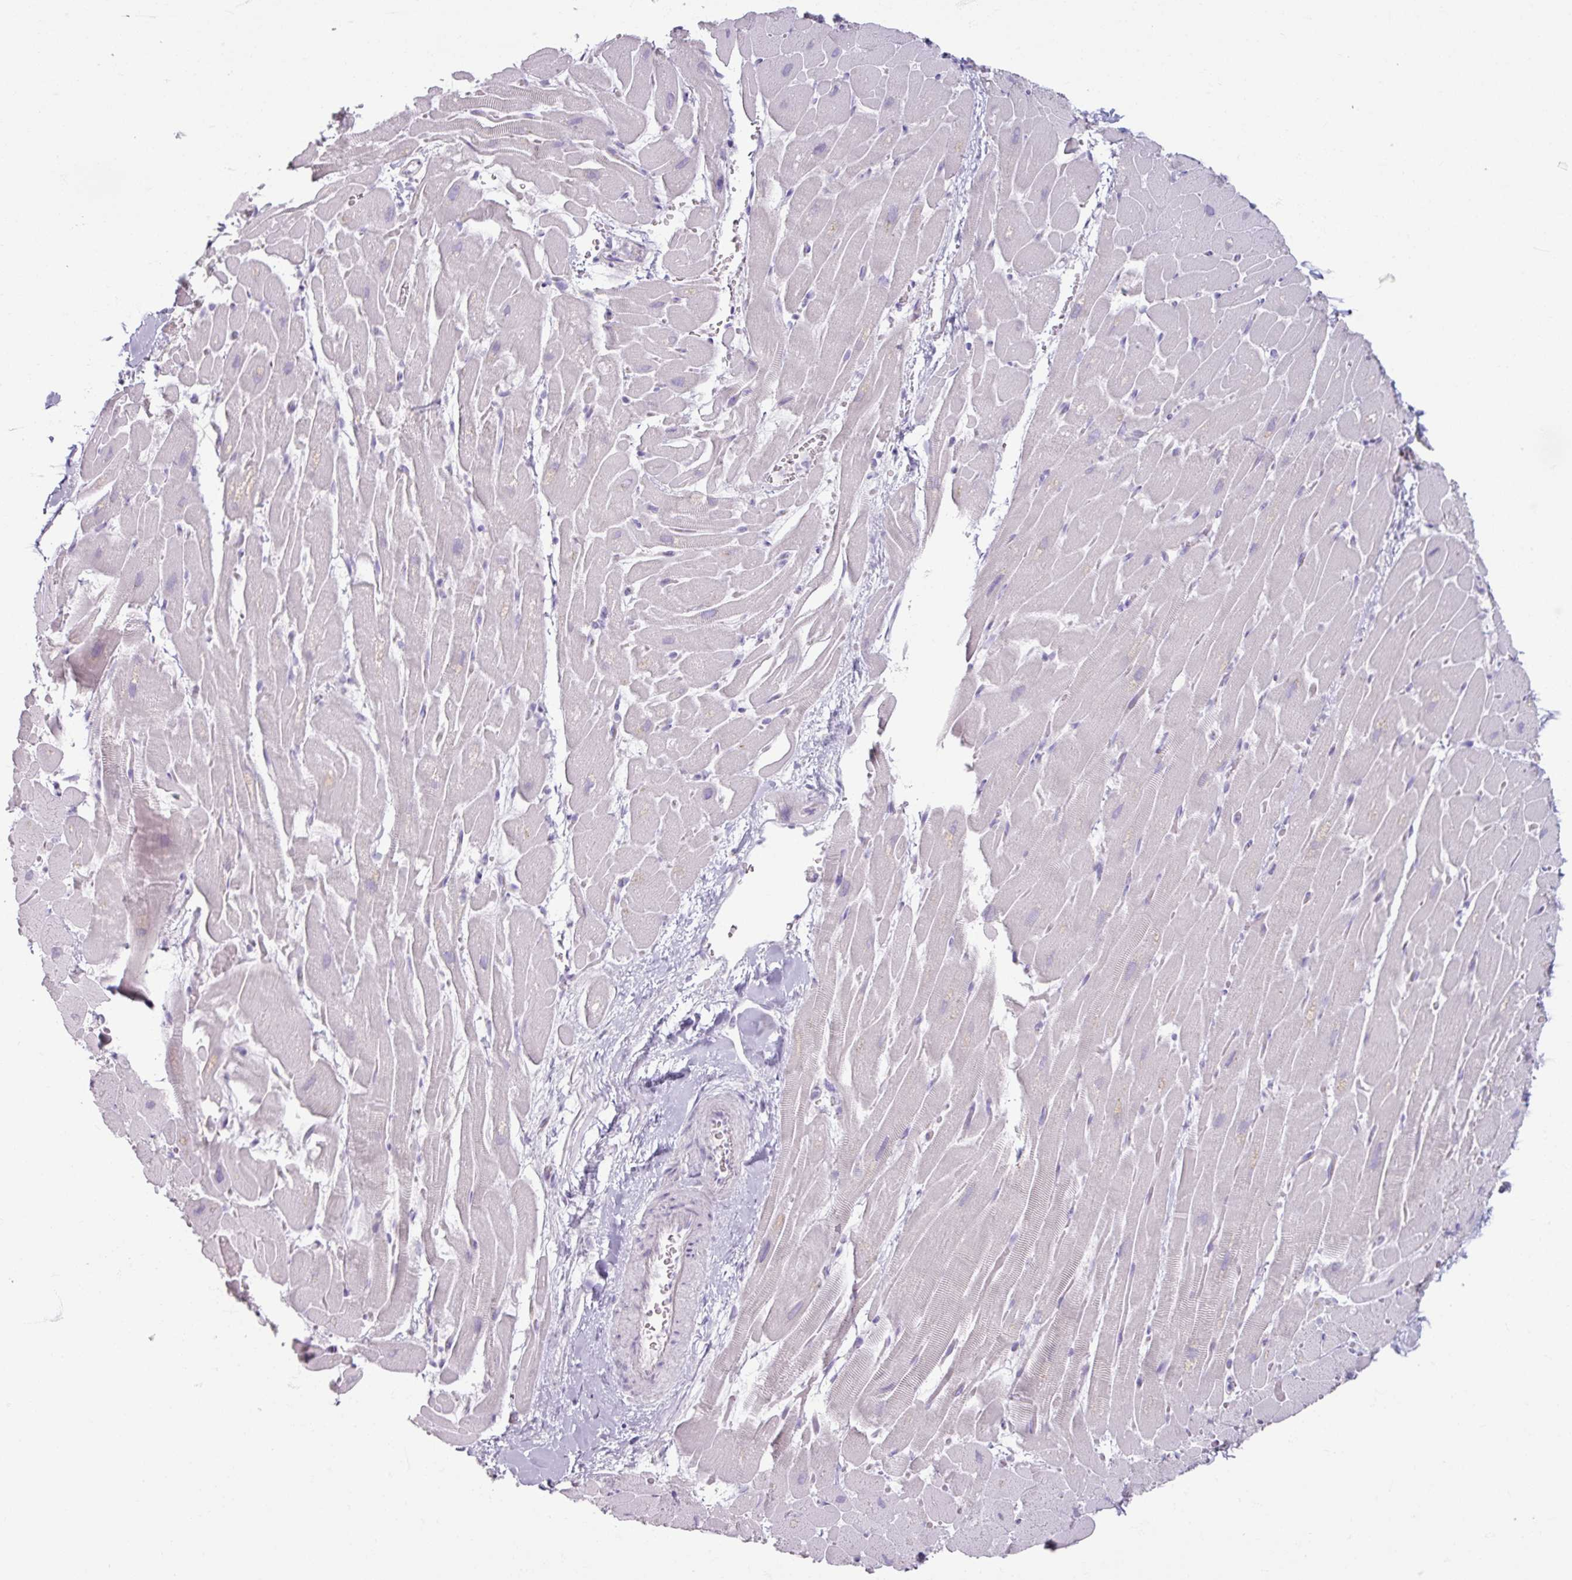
{"staining": {"intensity": "negative", "quantity": "none", "location": "none"}, "tissue": "heart muscle", "cell_type": "Cardiomyocytes", "image_type": "normal", "snomed": [{"axis": "morphology", "description": "Normal tissue, NOS"}, {"axis": "topography", "description": "Heart"}], "caption": "Immunohistochemistry (IHC) histopathology image of benign heart muscle stained for a protein (brown), which demonstrates no positivity in cardiomyocytes. (Brightfield microscopy of DAB immunohistochemistry (IHC) at high magnification).", "gene": "SLC27A5", "patient": {"sex": "male", "age": 37}}